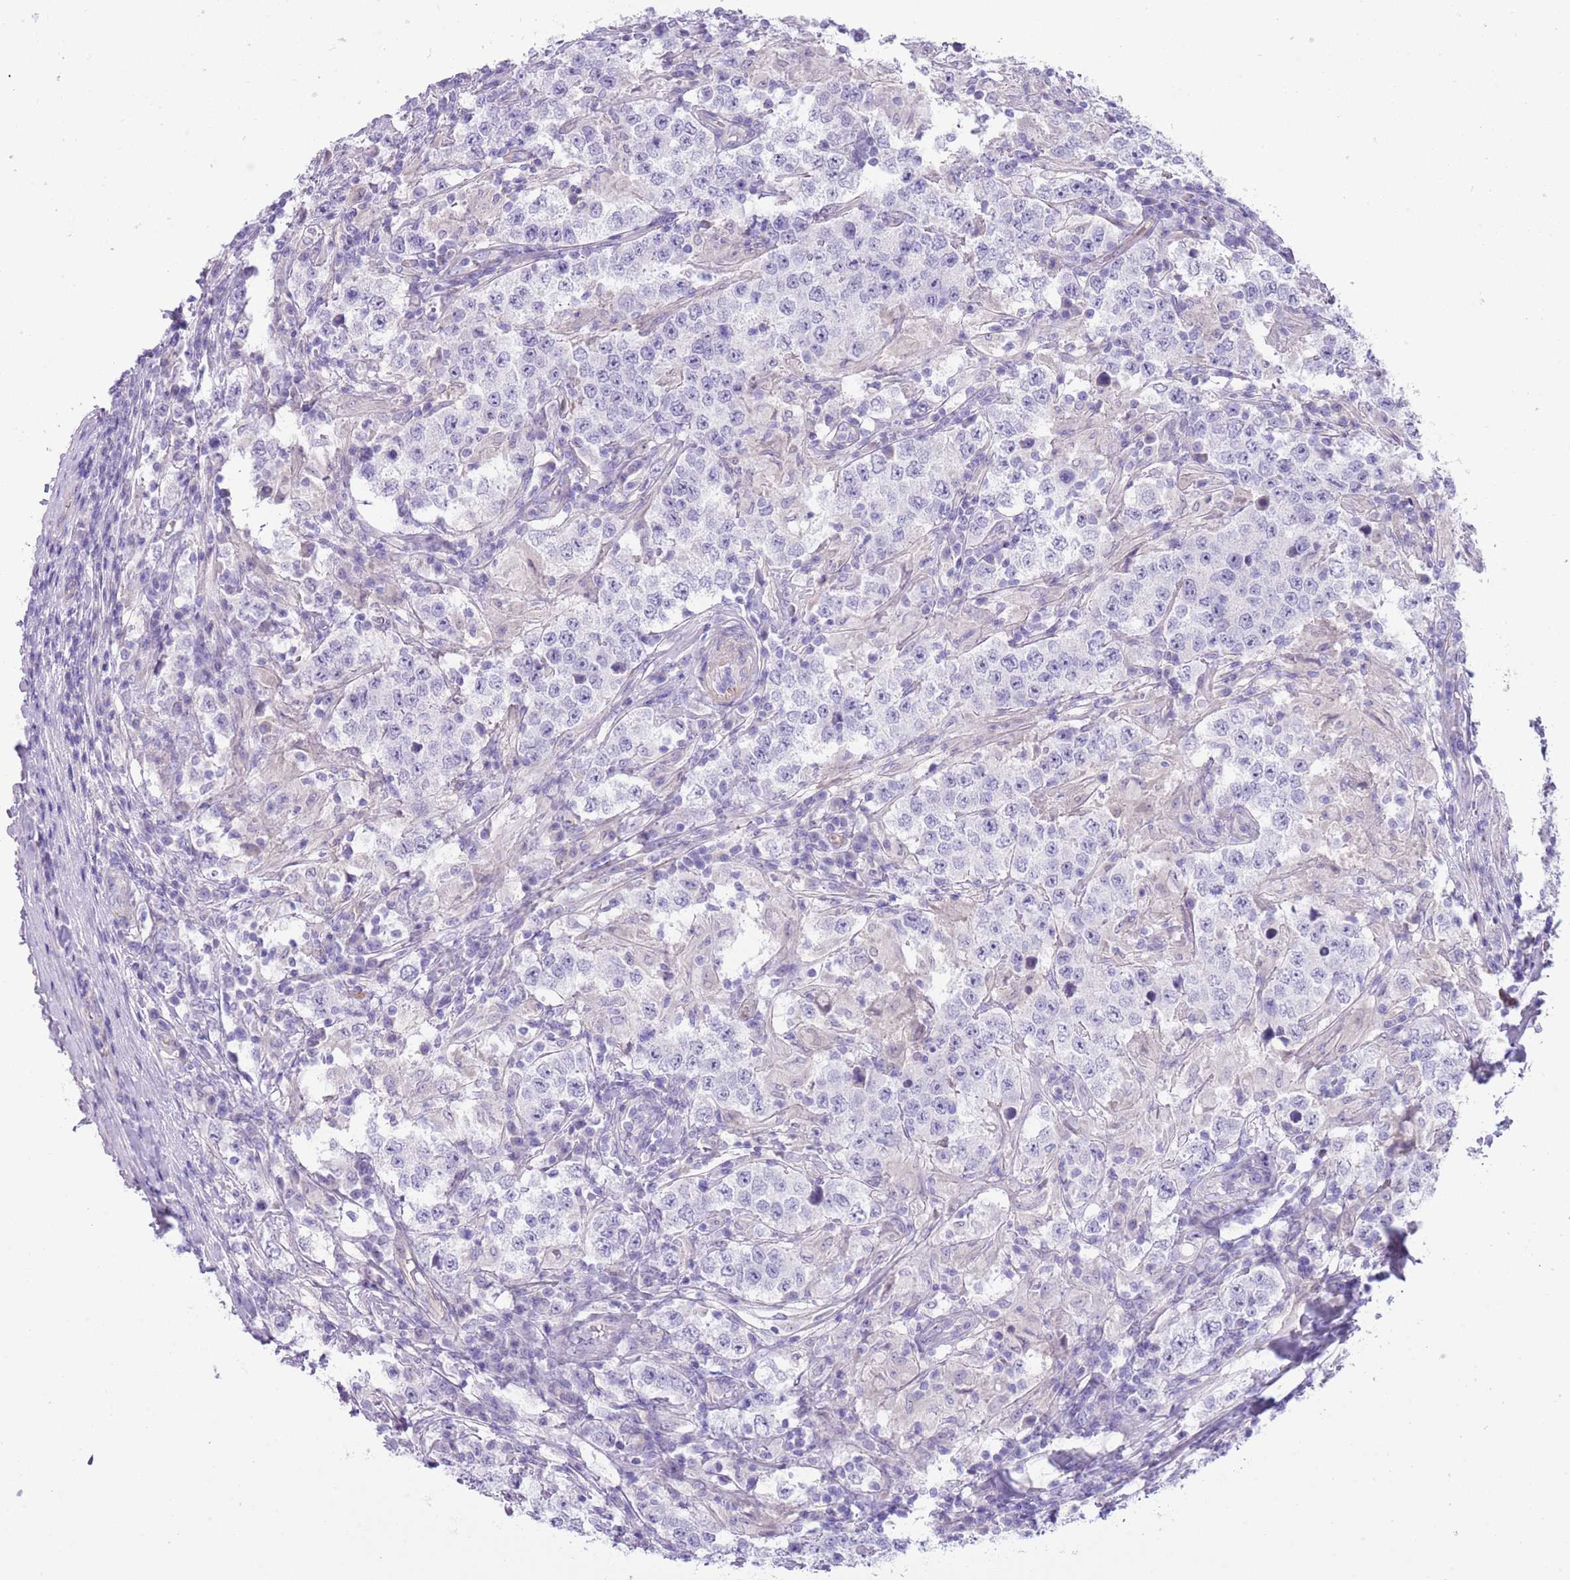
{"staining": {"intensity": "negative", "quantity": "none", "location": "none"}, "tissue": "testis cancer", "cell_type": "Tumor cells", "image_type": "cancer", "snomed": [{"axis": "morphology", "description": "Seminoma, NOS"}, {"axis": "morphology", "description": "Carcinoma, Embryonal, NOS"}, {"axis": "topography", "description": "Testis"}], "caption": "IHC micrograph of testis seminoma stained for a protein (brown), which demonstrates no positivity in tumor cells. (DAB immunohistochemistry with hematoxylin counter stain).", "gene": "TSGA13", "patient": {"sex": "male", "age": 41}}